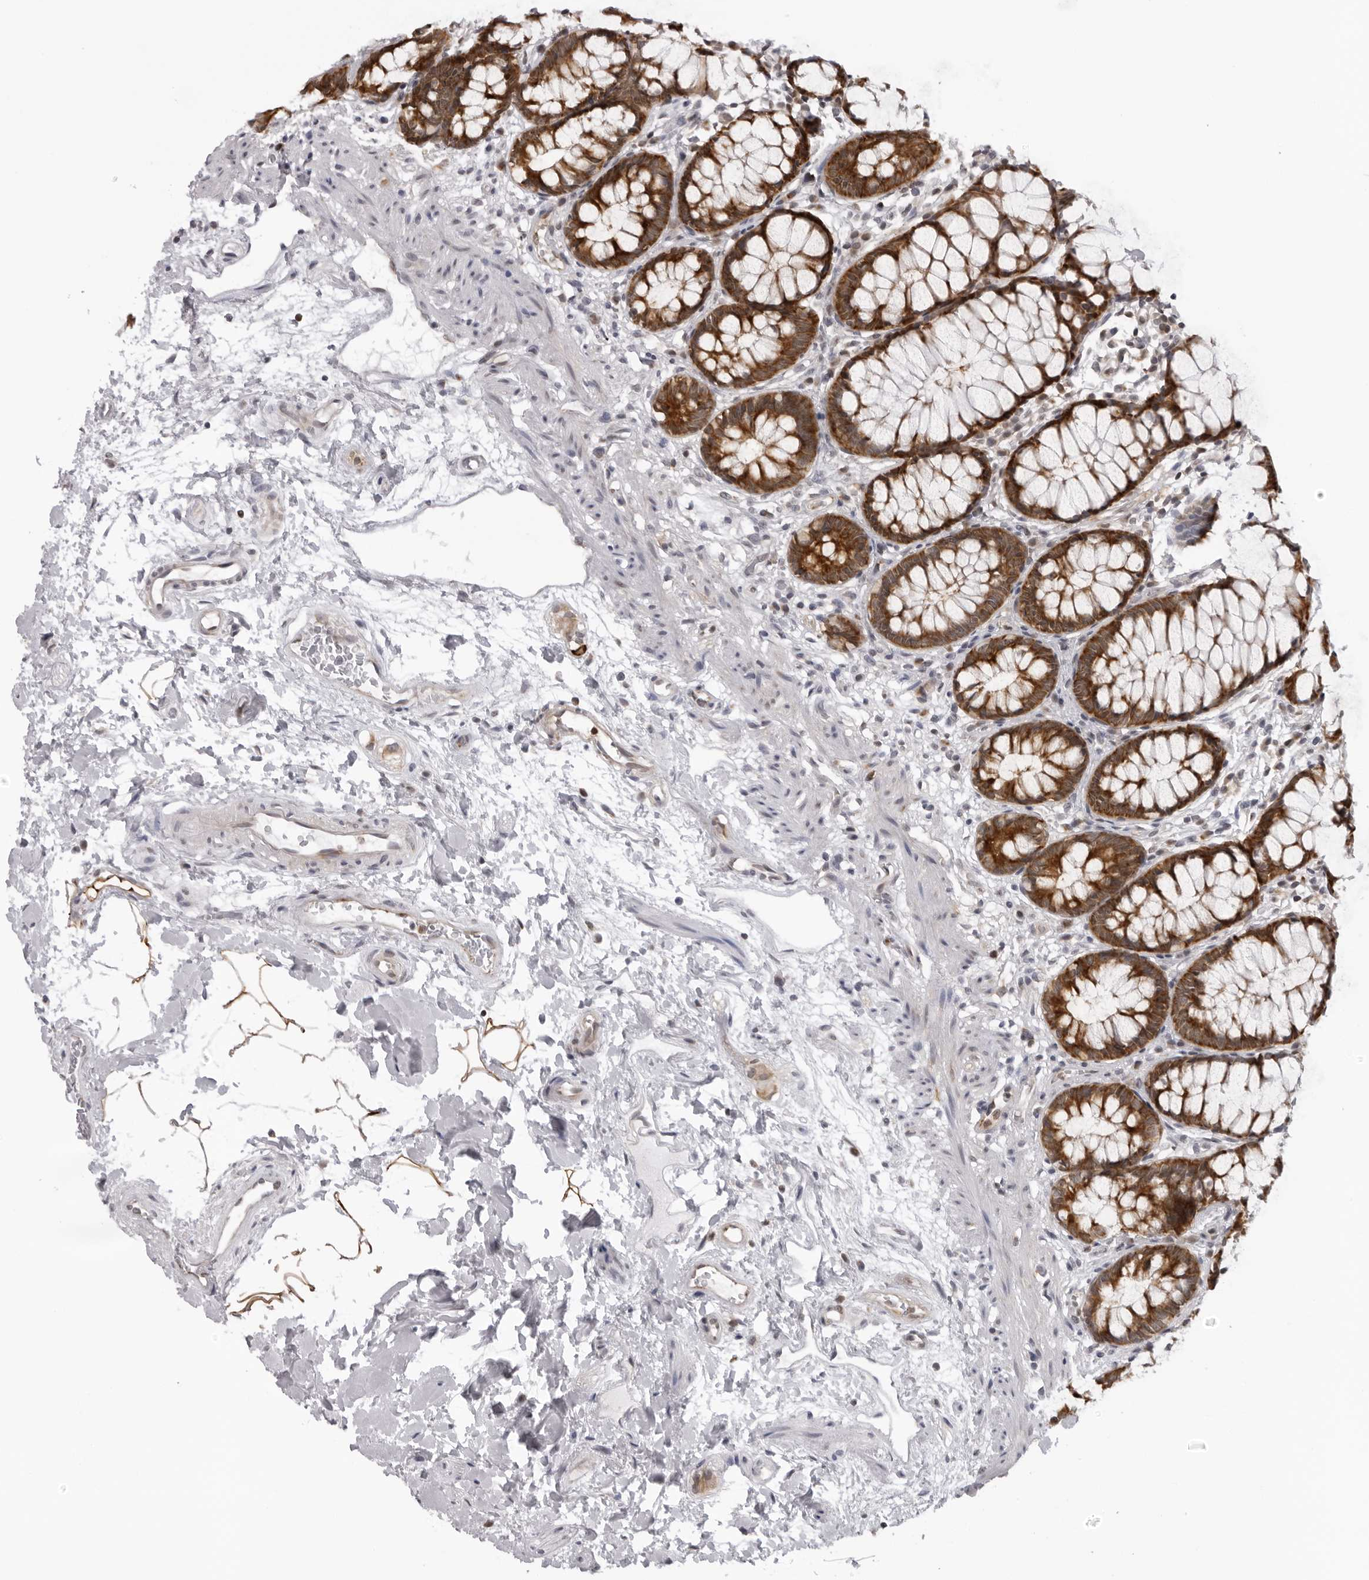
{"staining": {"intensity": "strong", "quantity": ">75%", "location": "cytoplasmic/membranous"}, "tissue": "rectum", "cell_type": "Glandular cells", "image_type": "normal", "snomed": [{"axis": "morphology", "description": "Normal tissue, NOS"}, {"axis": "topography", "description": "Rectum"}], "caption": "Protein positivity by immunohistochemistry reveals strong cytoplasmic/membranous staining in about >75% of glandular cells in unremarkable rectum.", "gene": "MRPS15", "patient": {"sex": "male", "age": 64}}